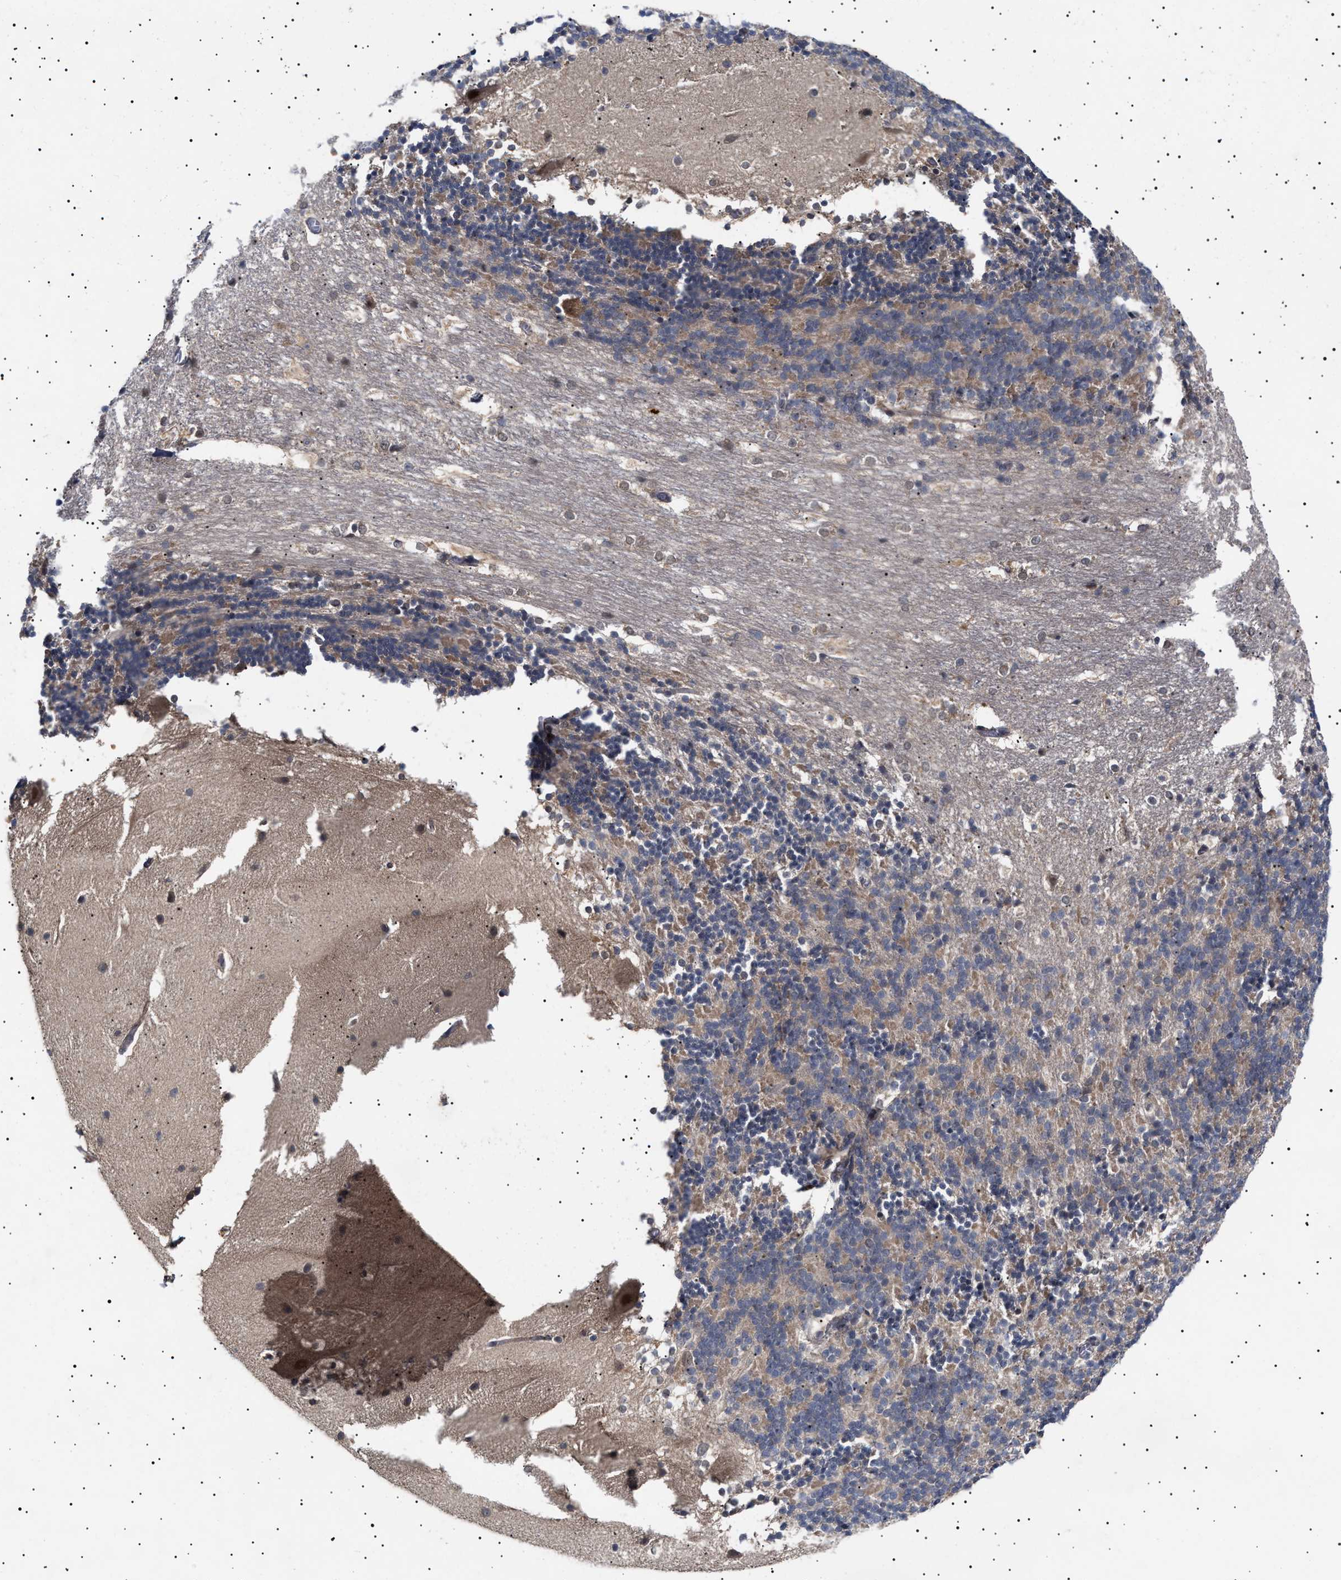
{"staining": {"intensity": "weak", "quantity": "25%-75%", "location": "cytoplasmic/membranous"}, "tissue": "cerebellum", "cell_type": "Cells in granular layer", "image_type": "normal", "snomed": [{"axis": "morphology", "description": "Normal tissue, NOS"}, {"axis": "topography", "description": "Cerebellum"}], "caption": "High-power microscopy captured an immunohistochemistry micrograph of benign cerebellum, revealing weak cytoplasmic/membranous staining in about 25%-75% of cells in granular layer. Immunohistochemistry (ihc) stains the protein in brown and the nuclei are stained blue.", "gene": "NPLOC4", "patient": {"sex": "female", "age": 19}}